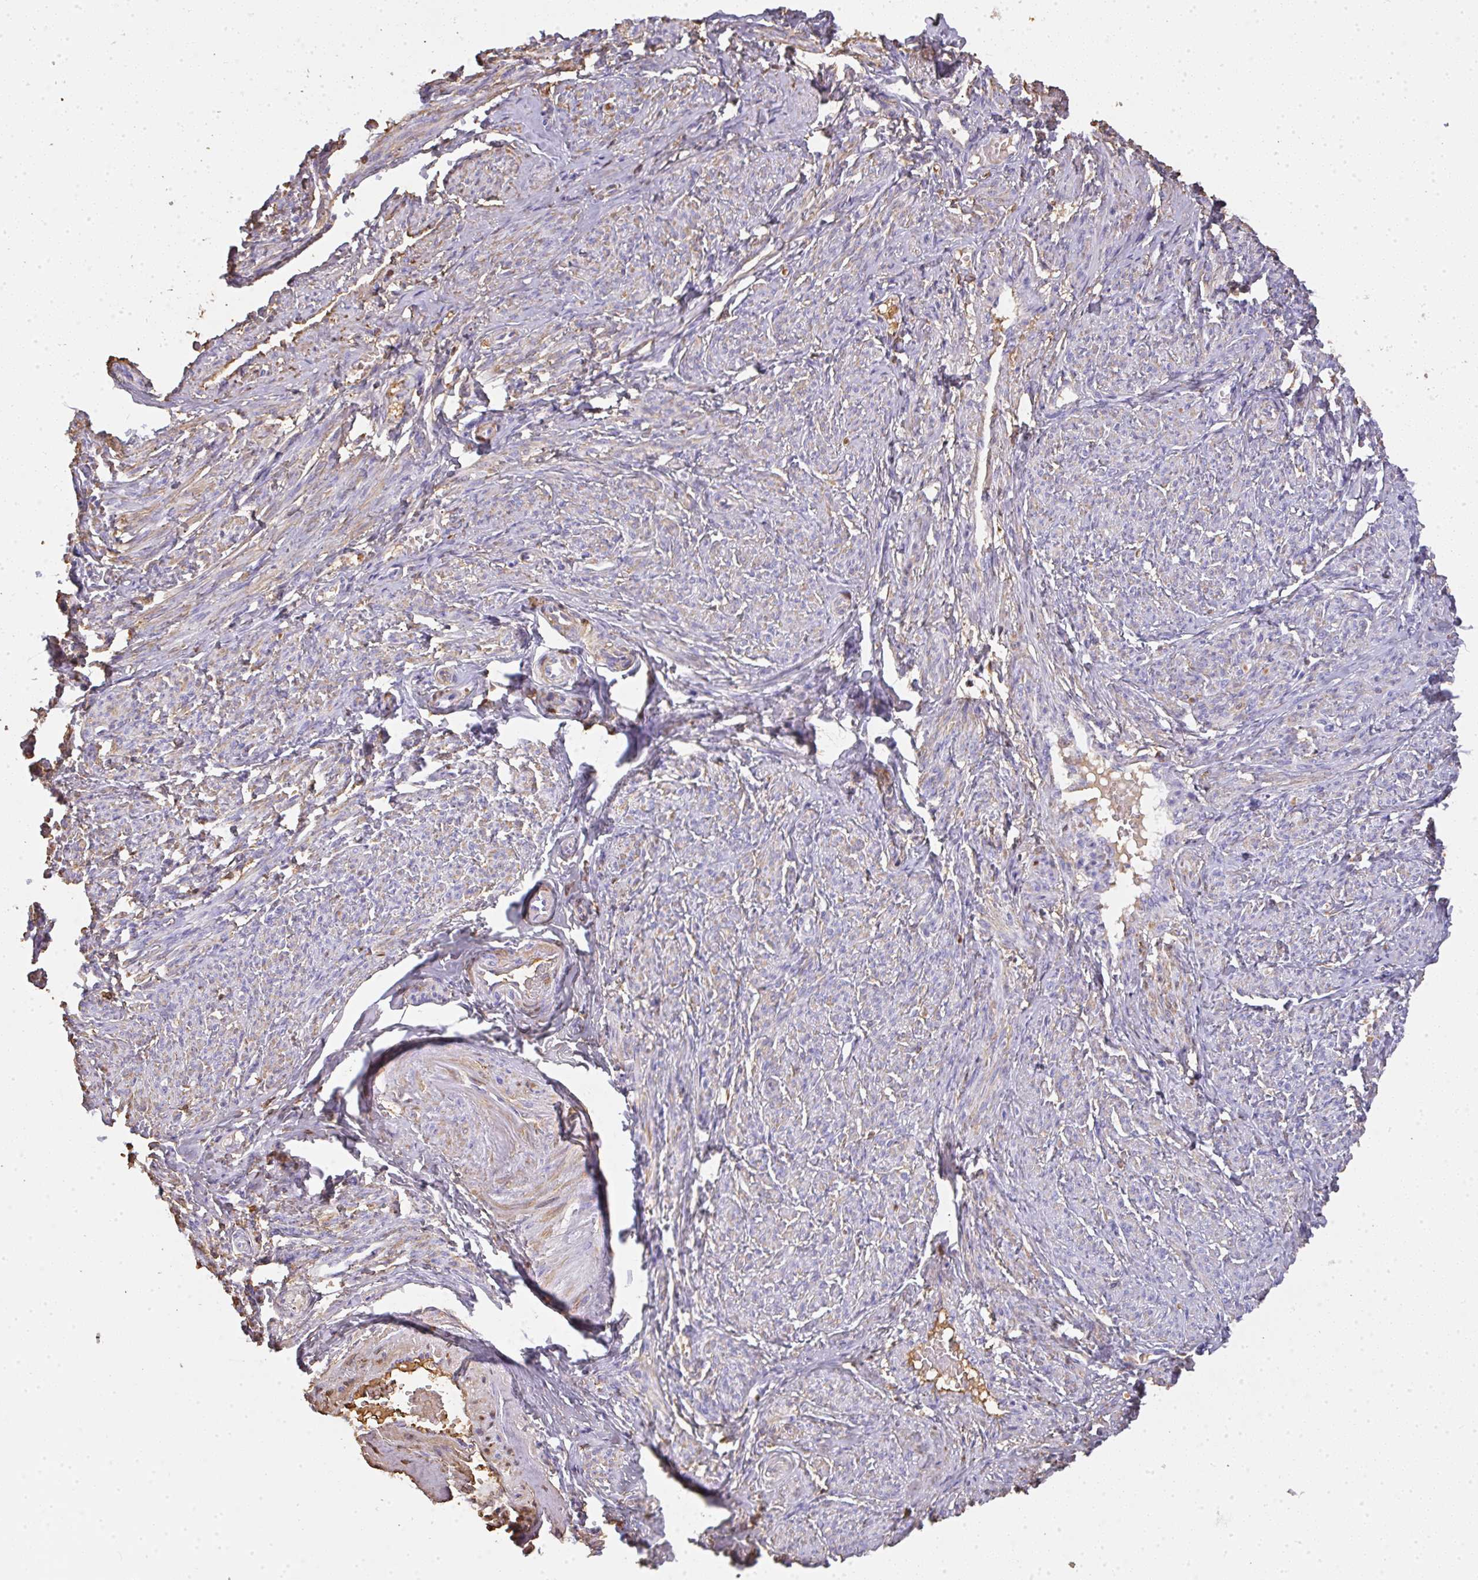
{"staining": {"intensity": "weak", "quantity": "<25%", "location": "cytoplasmic/membranous"}, "tissue": "smooth muscle", "cell_type": "Smooth muscle cells", "image_type": "normal", "snomed": [{"axis": "morphology", "description": "Normal tissue, NOS"}, {"axis": "topography", "description": "Smooth muscle"}], "caption": "Immunohistochemistry (IHC) micrograph of unremarkable human smooth muscle stained for a protein (brown), which reveals no positivity in smooth muscle cells.", "gene": "SMYD5", "patient": {"sex": "female", "age": 65}}